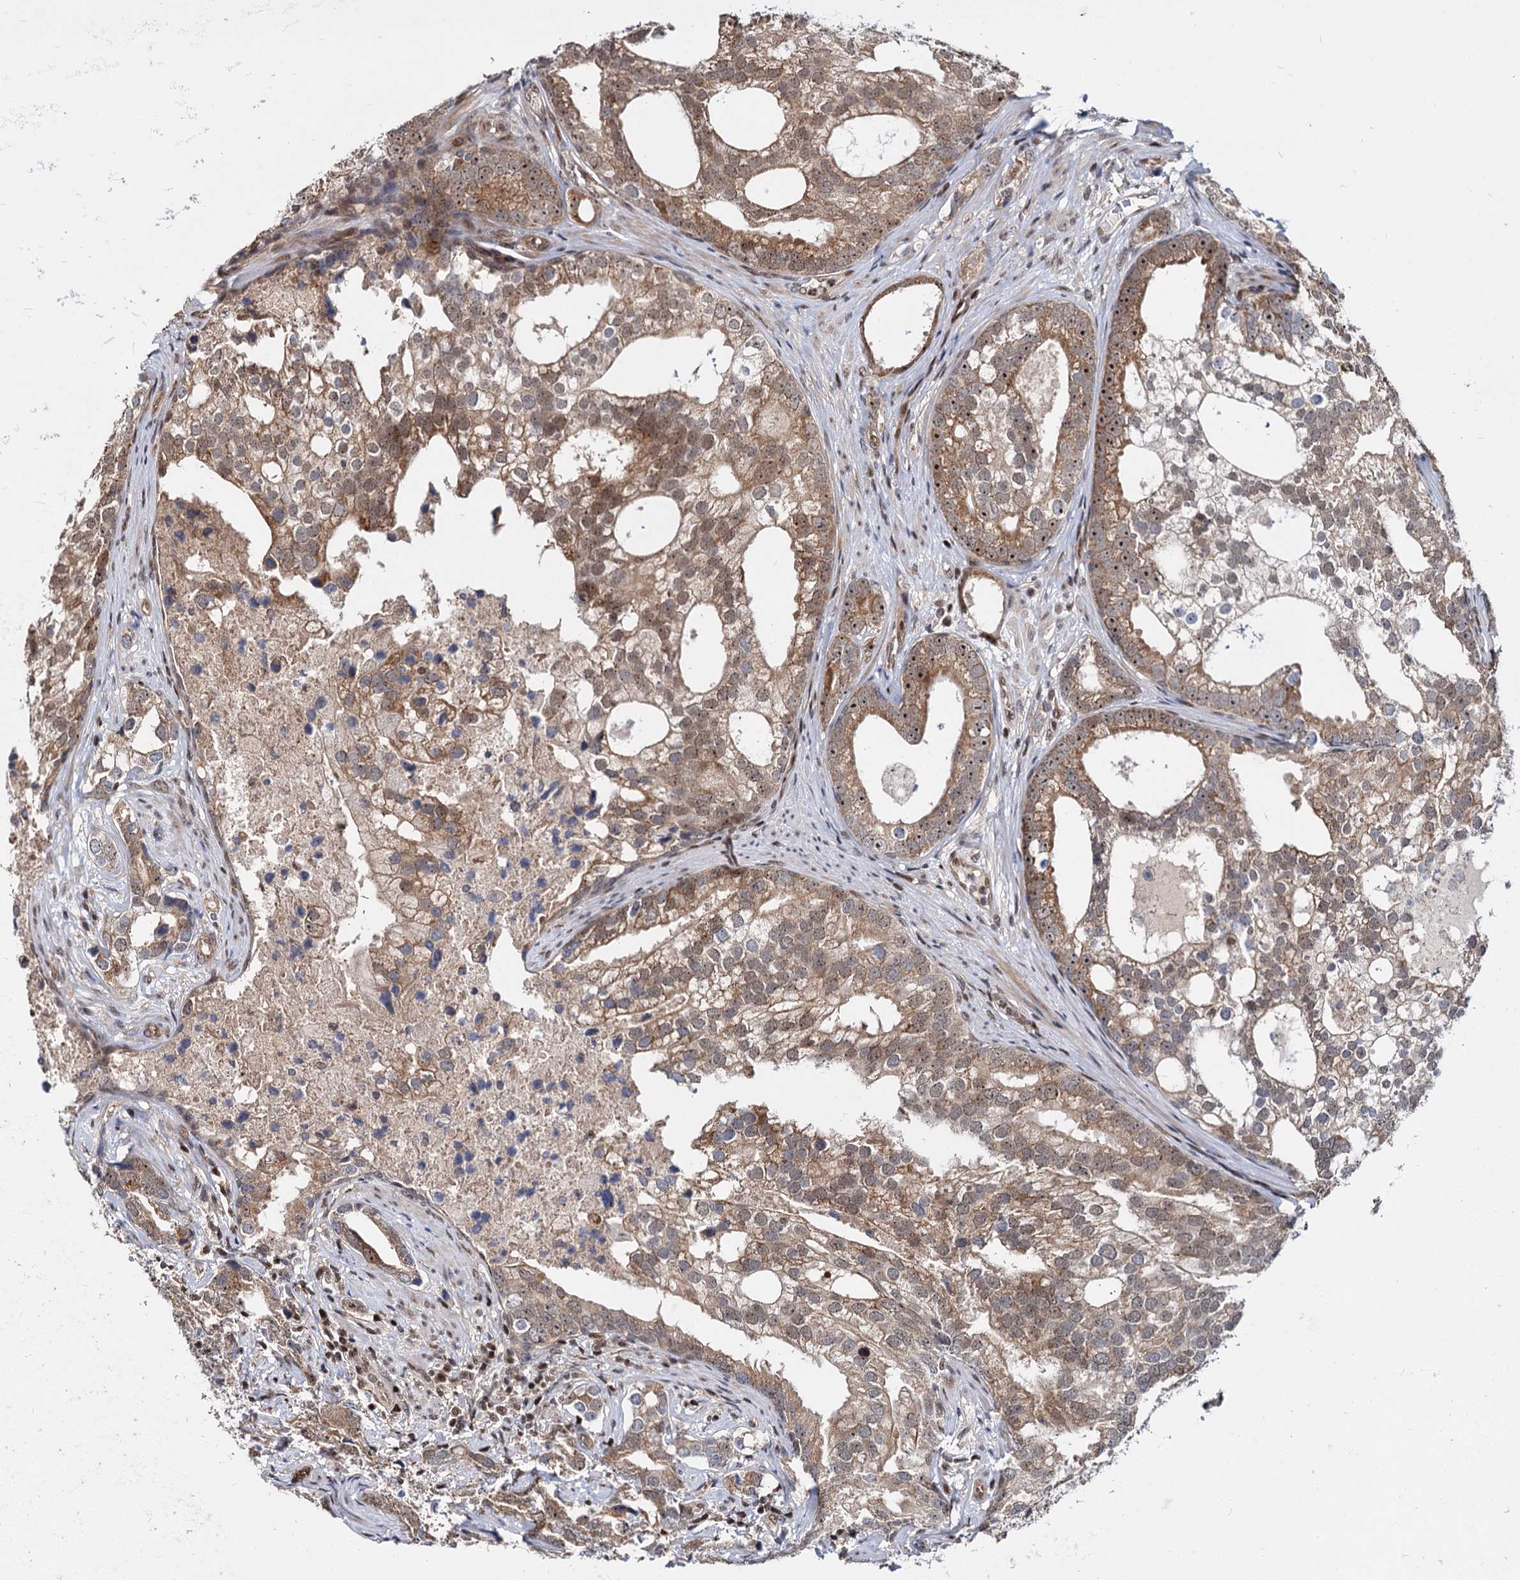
{"staining": {"intensity": "moderate", "quantity": ">75%", "location": "cytoplasmic/membranous,nuclear"}, "tissue": "prostate cancer", "cell_type": "Tumor cells", "image_type": "cancer", "snomed": [{"axis": "morphology", "description": "Adenocarcinoma, High grade"}, {"axis": "topography", "description": "Prostate"}], "caption": "Protein staining of prostate cancer (high-grade adenocarcinoma) tissue shows moderate cytoplasmic/membranous and nuclear staining in about >75% of tumor cells.", "gene": "UBLCP1", "patient": {"sex": "male", "age": 75}}